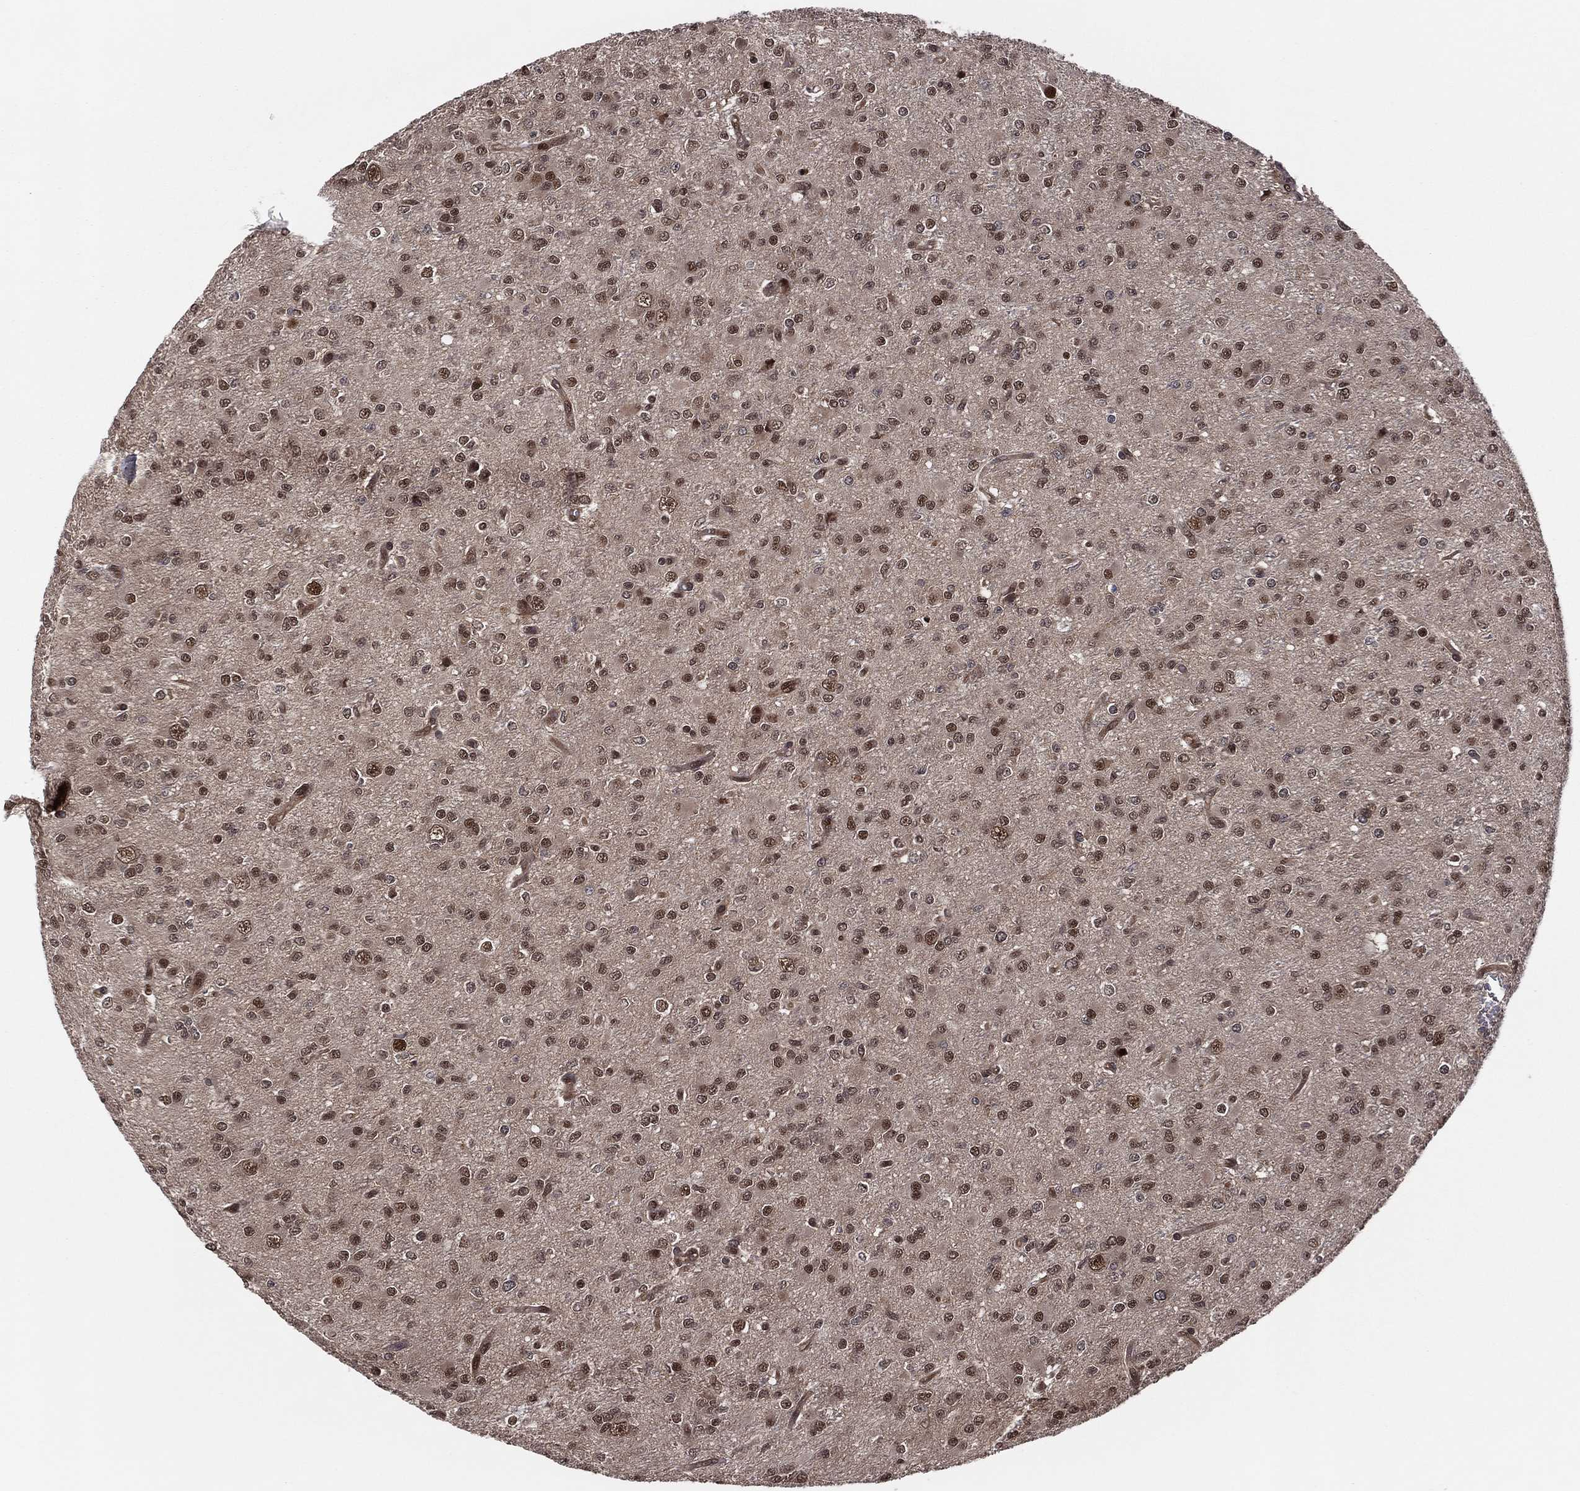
{"staining": {"intensity": "strong", "quantity": "25%-75%", "location": "nuclear"}, "tissue": "glioma", "cell_type": "Tumor cells", "image_type": "cancer", "snomed": [{"axis": "morphology", "description": "Glioma, malignant, Low grade"}, {"axis": "topography", "description": "Brain"}], "caption": "Immunohistochemical staining of glioma exhibits high levels of strong nuclear staining in approximately 25%-75% of tumor cells.", "gene": "PSMA1", "patient": {"sex": "male", "age": 27}}